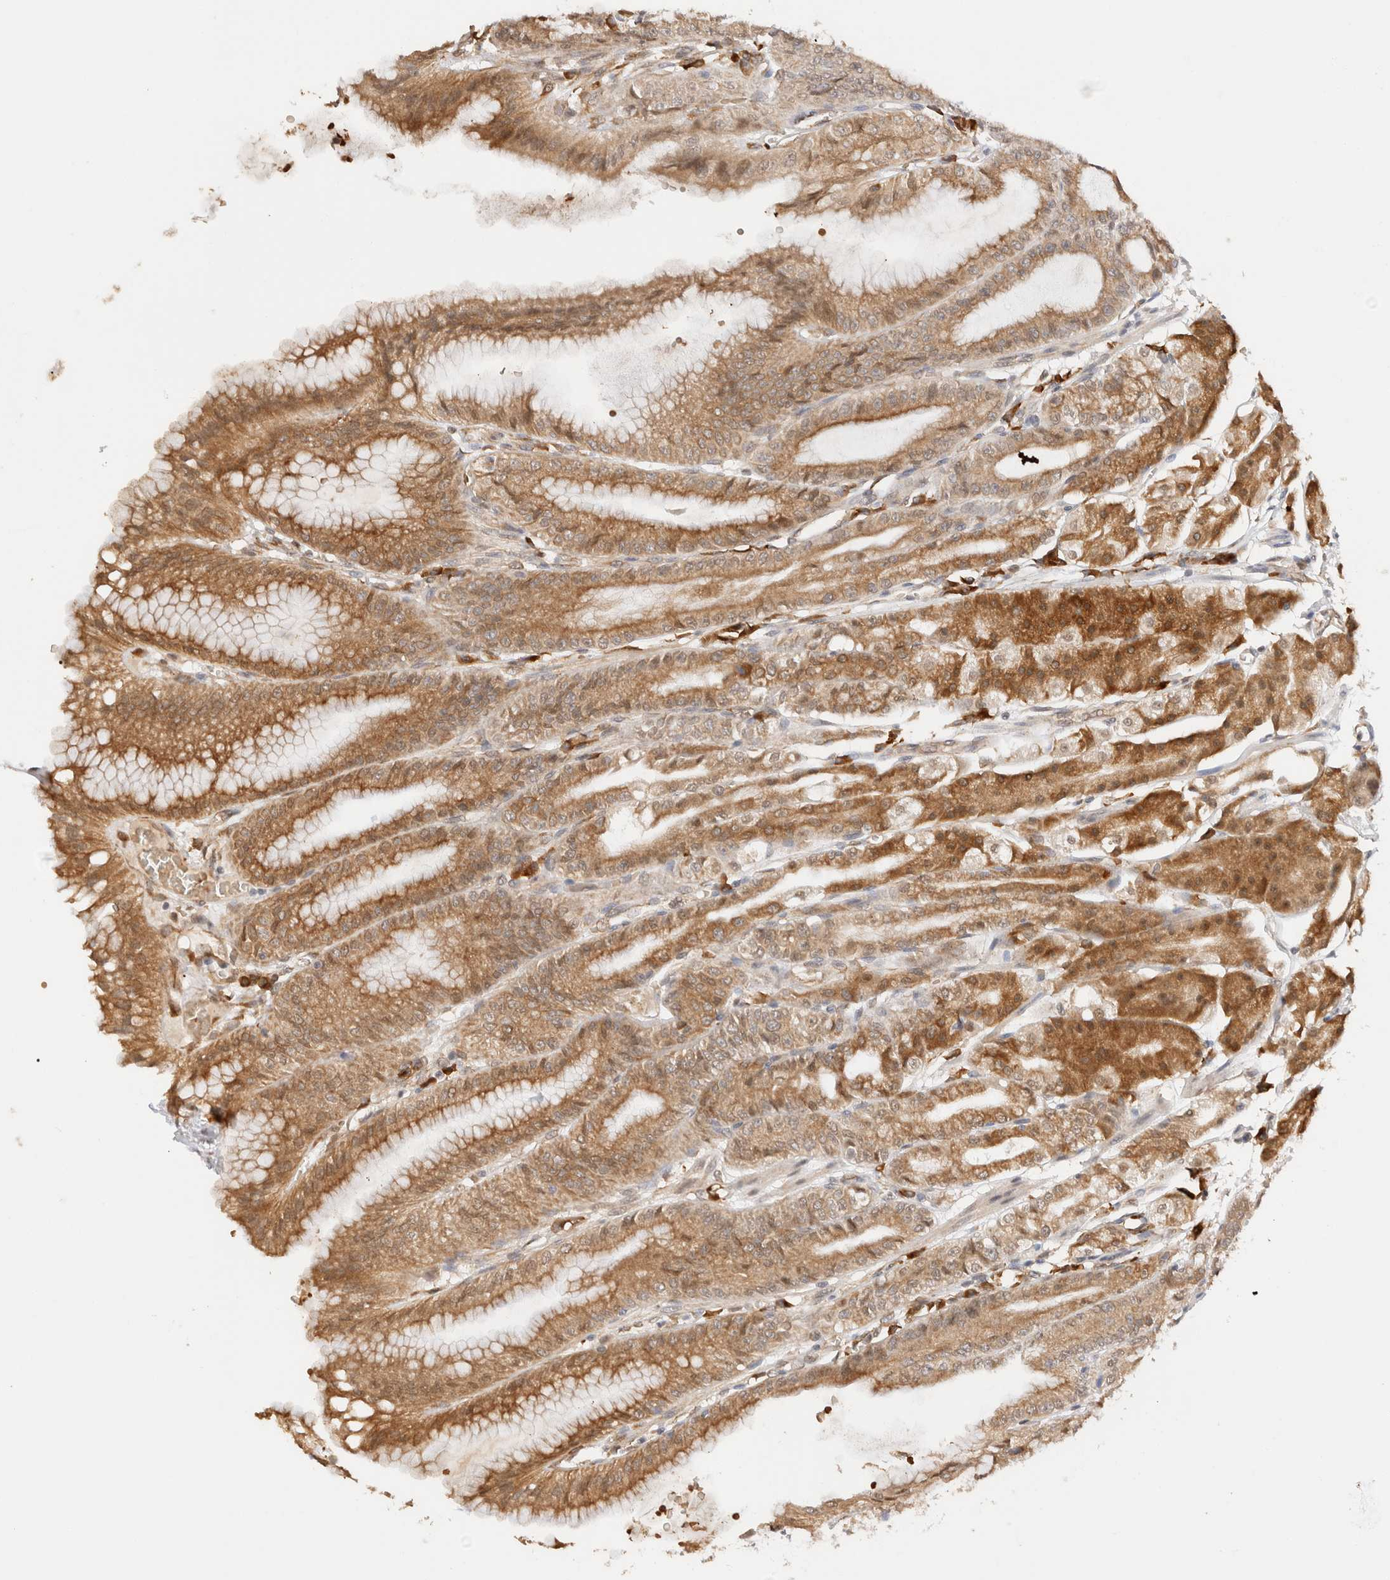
{"staining": {"intensity": "moderate", "quantity": ">75%", "location": "cytoplasmic/membranous,nuclear"}, "tissue": "stomach", "cell_type": "Glandular cells", "image_type": "normal", "snomed": [{"axis": "morphology", "description": "Normal tissue, NOS"}, {"axis": "topography", "description": "Stomach, lower"}], "caption": "Immunohistochemistry (IHC) of benign human stomach shows medium levels of moderate cytoplasmic/membranous,nuclear expression in approximately >75% of glandular cells.", "gene": "SYVN1", "patient": {"sex": "male", "age": 71}}